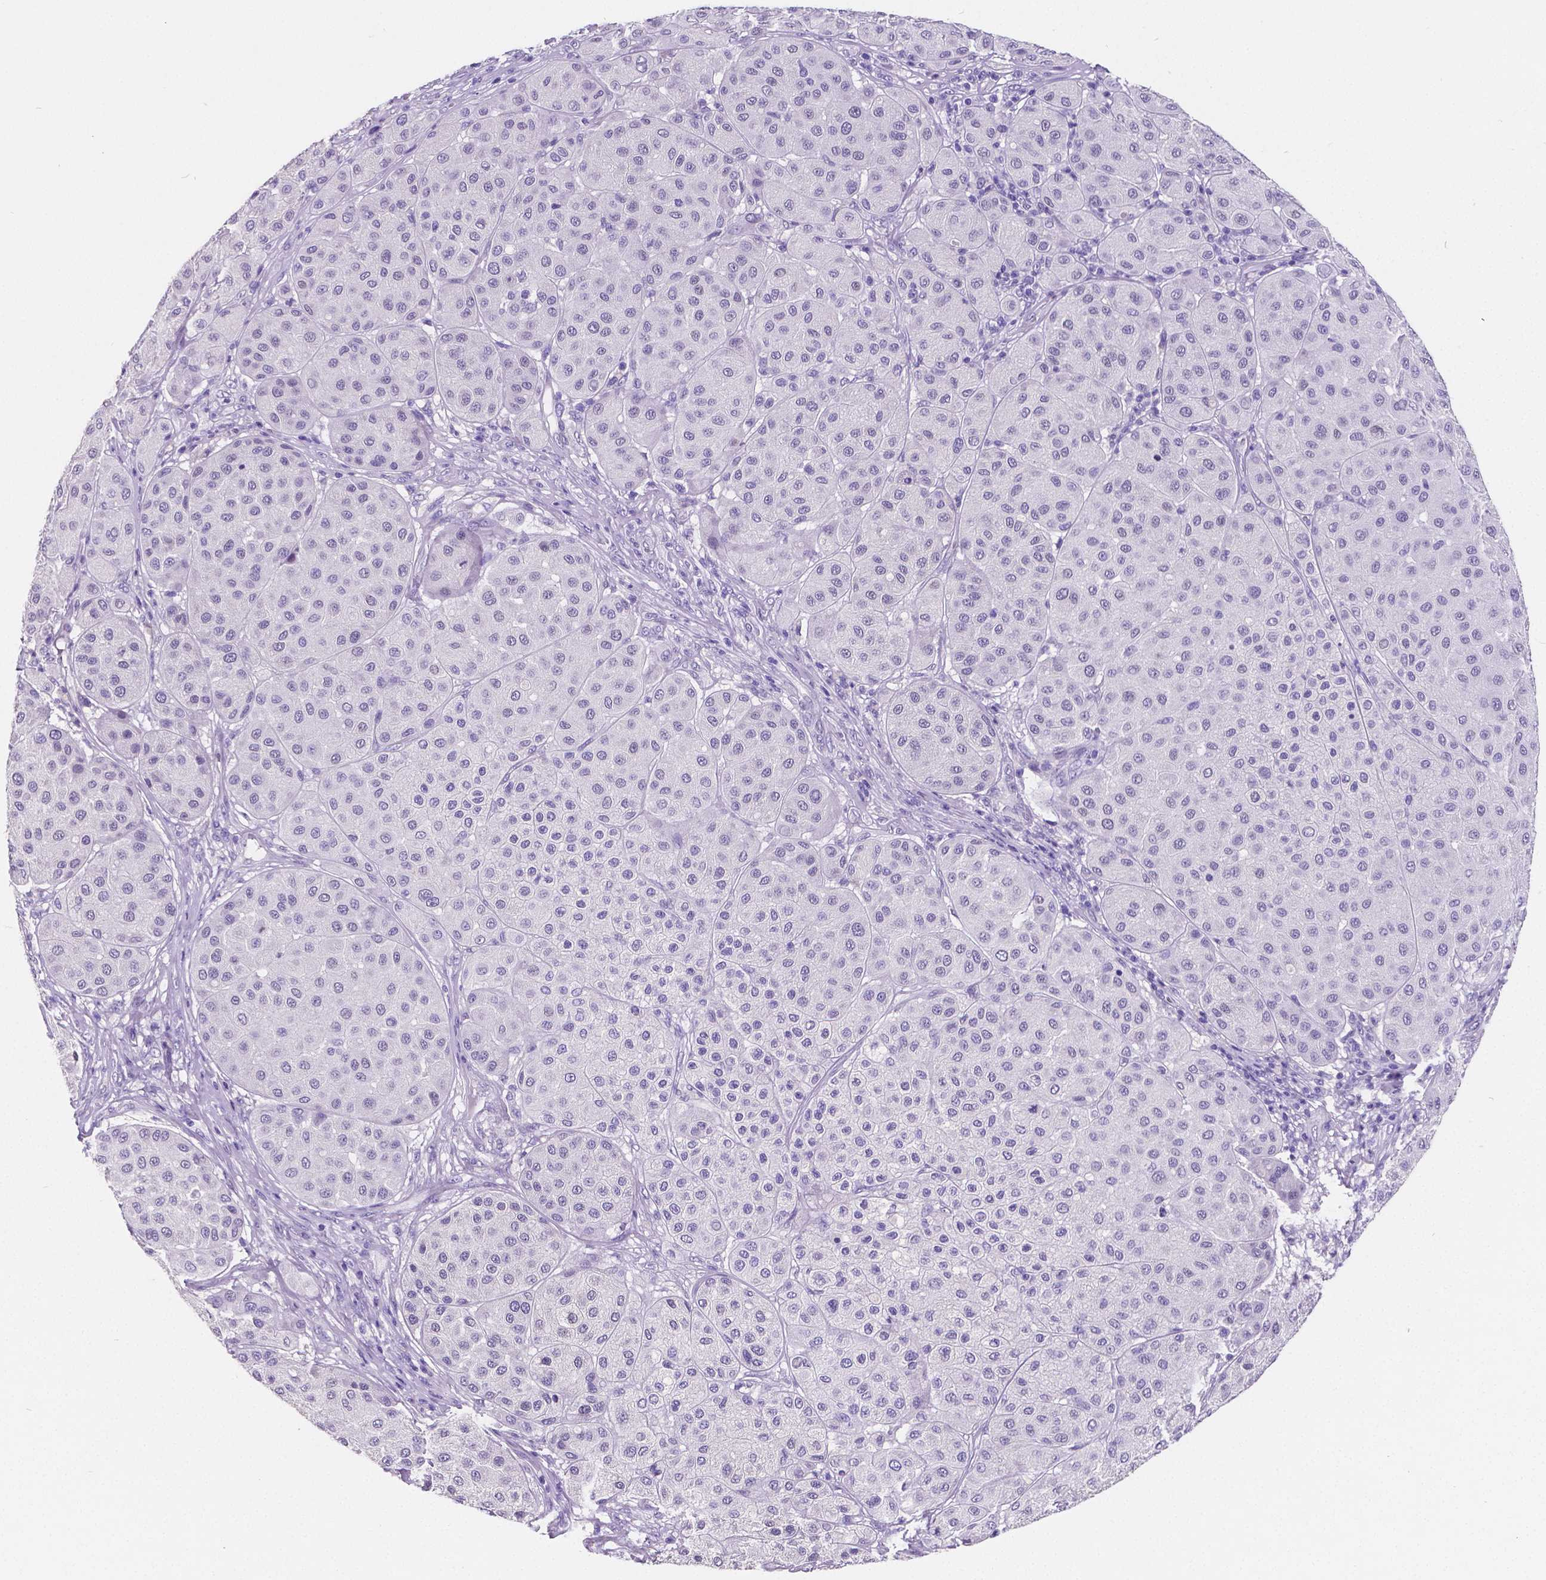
{"staining": {"intensity": "negative", "quantity": "none", "location": "none"}, "tissue": "melanoma", "cell_type": "Tumor cells", "image_type": "cancer", "snomed": [{"axis": "morphology", "description": "Malignant melanoma, Metastatic site"}, {"axis": "topography", "description": "Smooth muscle"}], "caption": "Melanoma was stained to show a protein in brown. There is no significant expression in tumor cells.", "gene": "SATB2", "patient": {"sex": "male", "age": 41}}